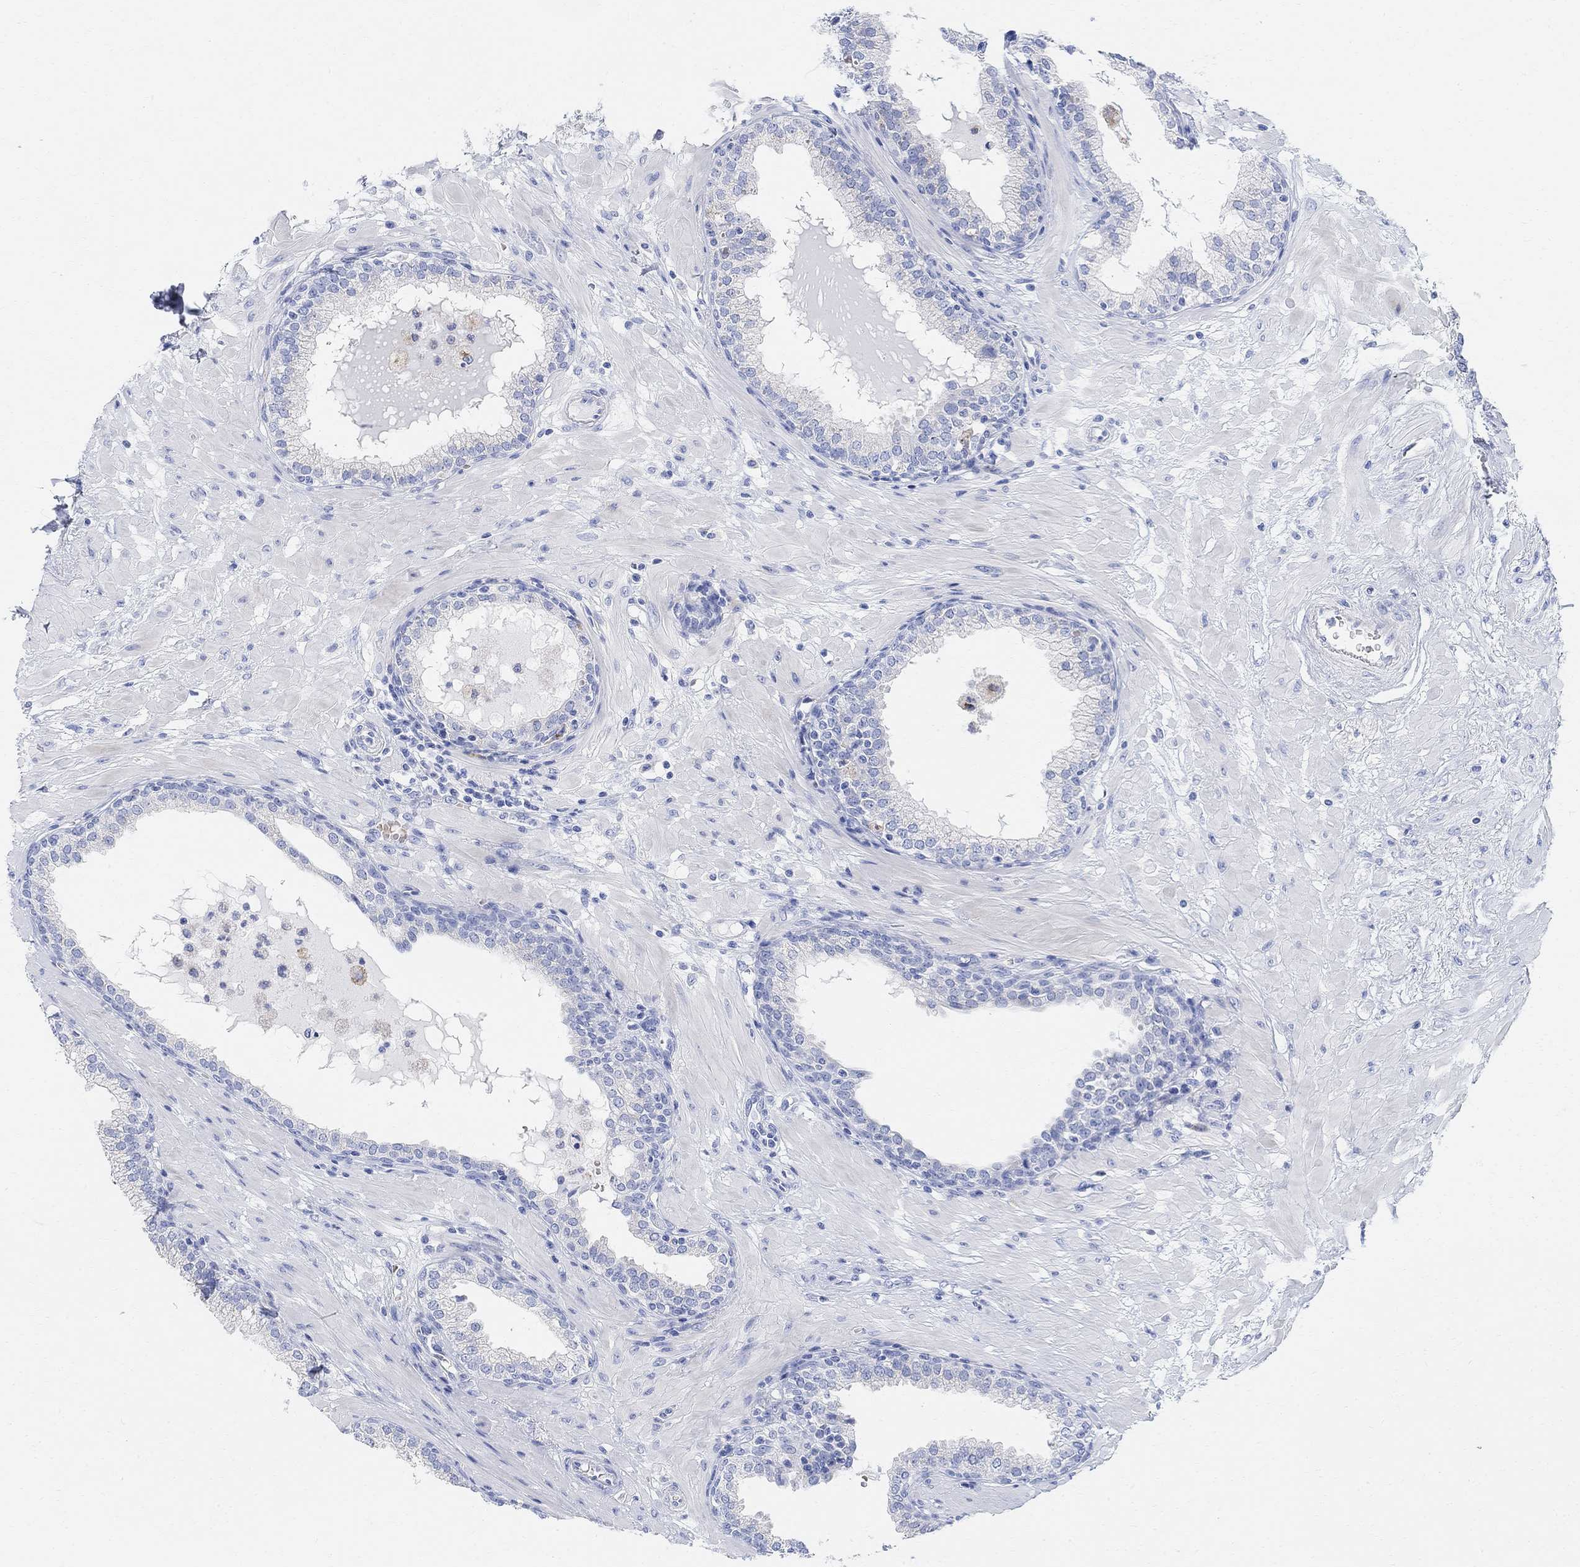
{"staining": {"intensity": "negative", "quantity": "none", "location": "none"}, "tissue": "prostate", "cell_type": "Glandular cells", "image_type": "normal", "snomed": [{"axis": "morphology", "description": "Normal tissue, NOS"}, {"axis": "topography", "description": "Prostate"}], "caption": "Immunohistochemical staining of benign human prostate demonstrates no significant staining in glandular cells. (DAB IHC with hematoxylin counter stain).", "gene": "RETNLB", "patient": {"sex": "male", "age": 64}}